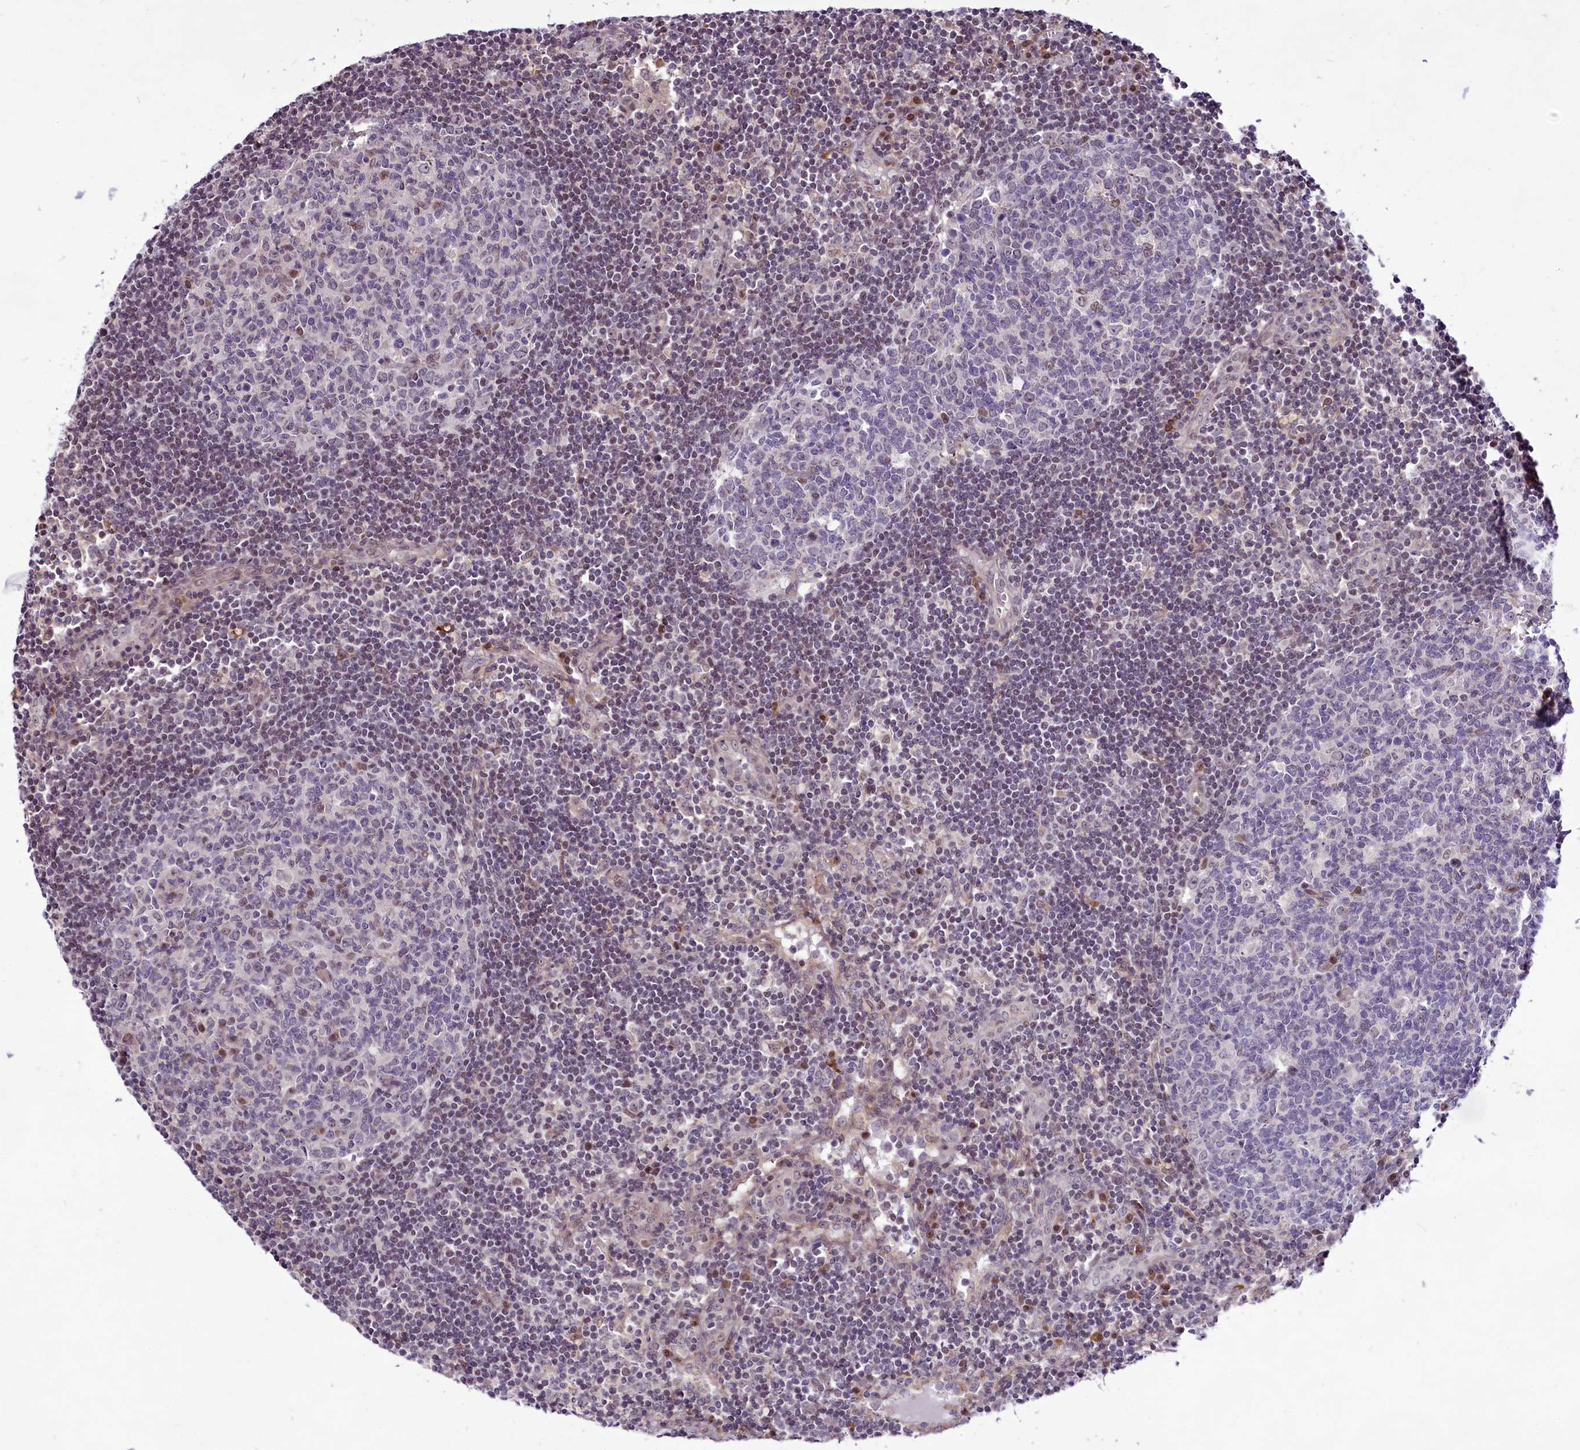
{"staining": {"intensity": "negative", "quantity": "none", "location": "none"}, "tissue": "lymph node", "cell_type": "Germinal center cells", "image_type": "normal", "snomed": [{"axis": "morphology", "description": "Normal tissue, NOS"}, {"axis": "topography", "description": "Lymph node"}], "caption": "The photomicrograph shows no staining of germinal center cells in unremarkable lymph node.", "gene": "RSBN1", "patient": {"sex": "female", "age": 73}}